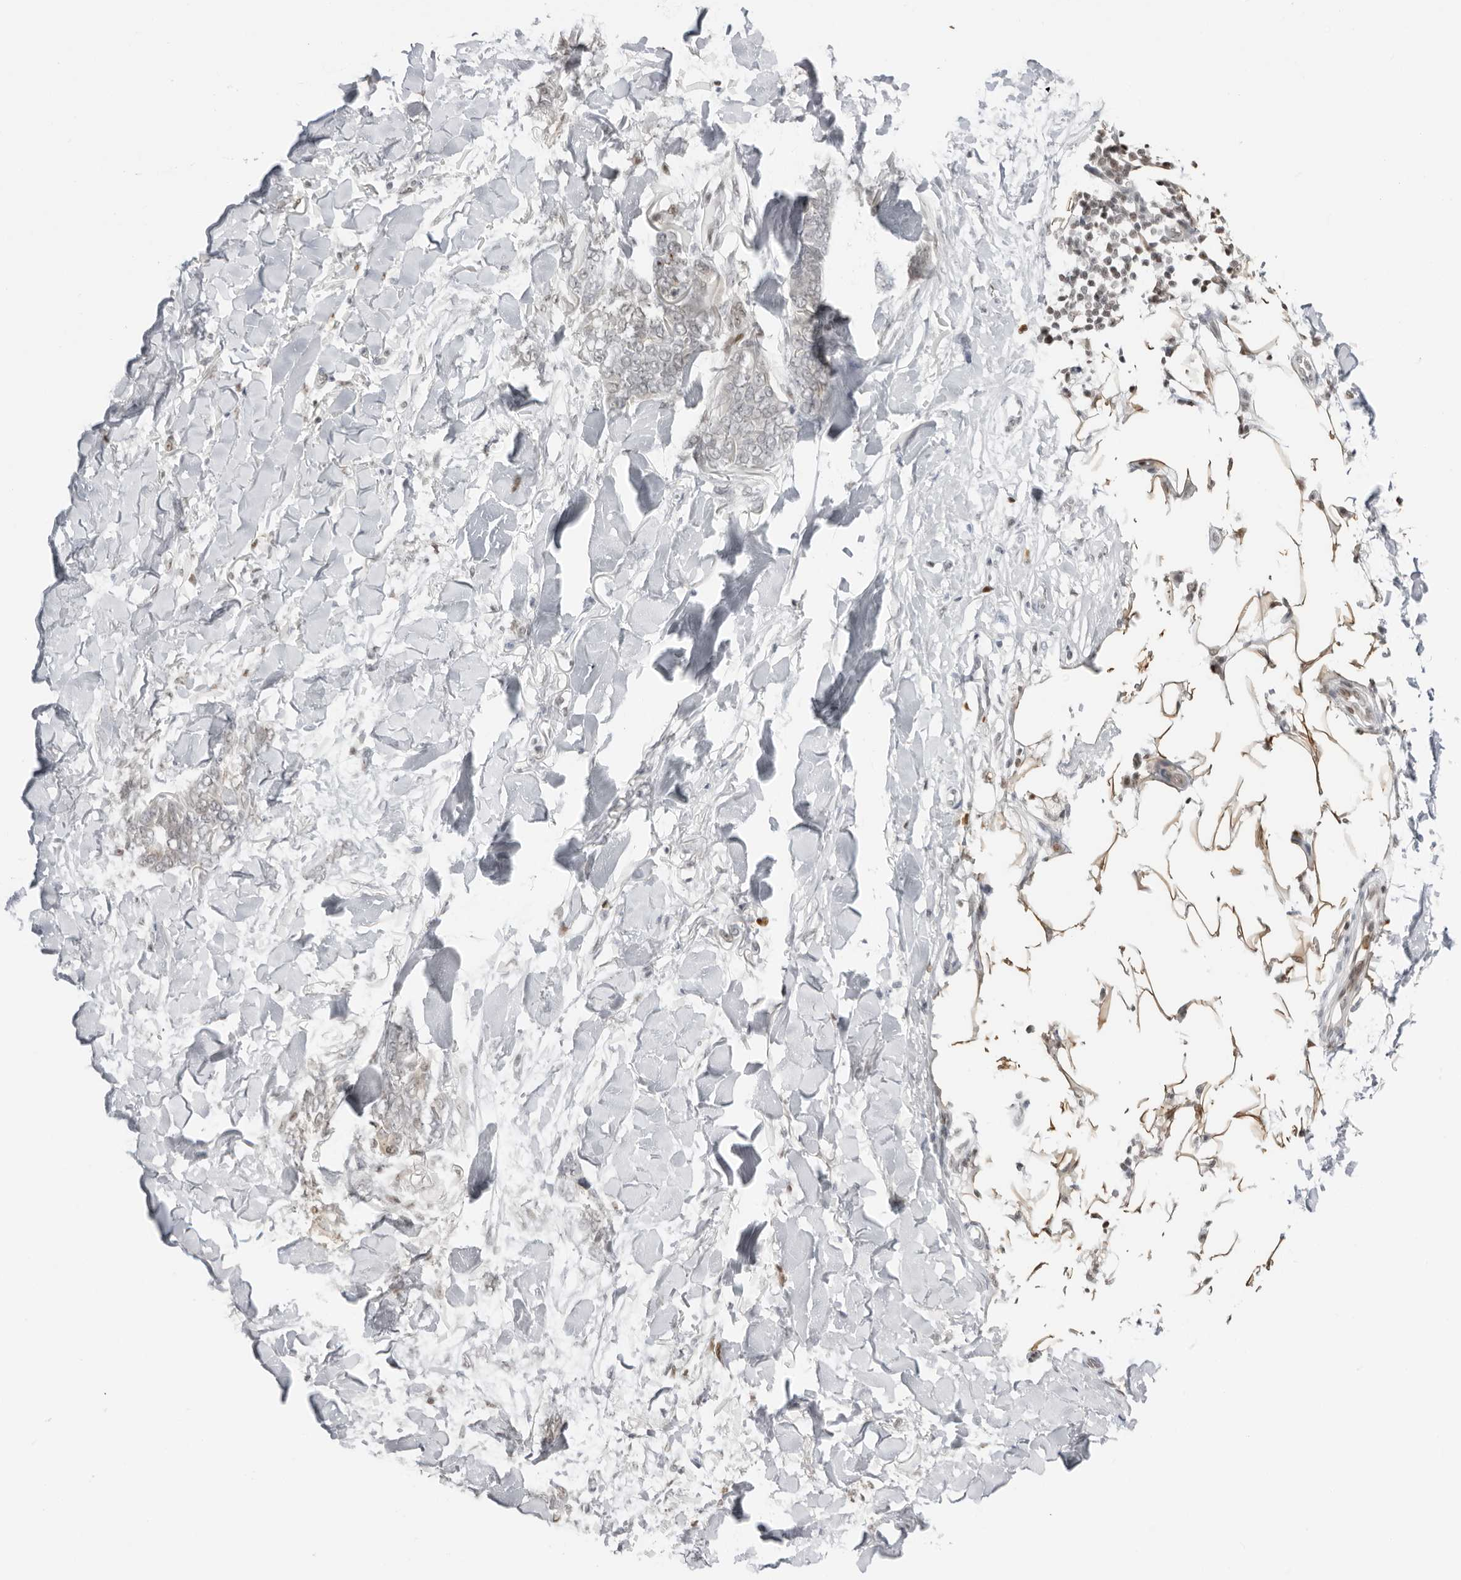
{"staining": {"intensity": "negative", "quantity": "none", "location": "none"}, "tissue": "skin cancer", "cell_type": "Tumor cells", "image_type": "cancer", "snomed": [{"axis": "morphology", "description": "Normal tissue, NOS"}, {"axis": "morphology", "description": "Basal cell carcinoma"}, {"axis": "topography", "description": "Skin"}], "caption": "IHC image of human skin cancer stained for a protein (brown), which shows no positivity in tumor cells.", "gene": "RNF146", "patient": {"sex": "male", "age": 77}}